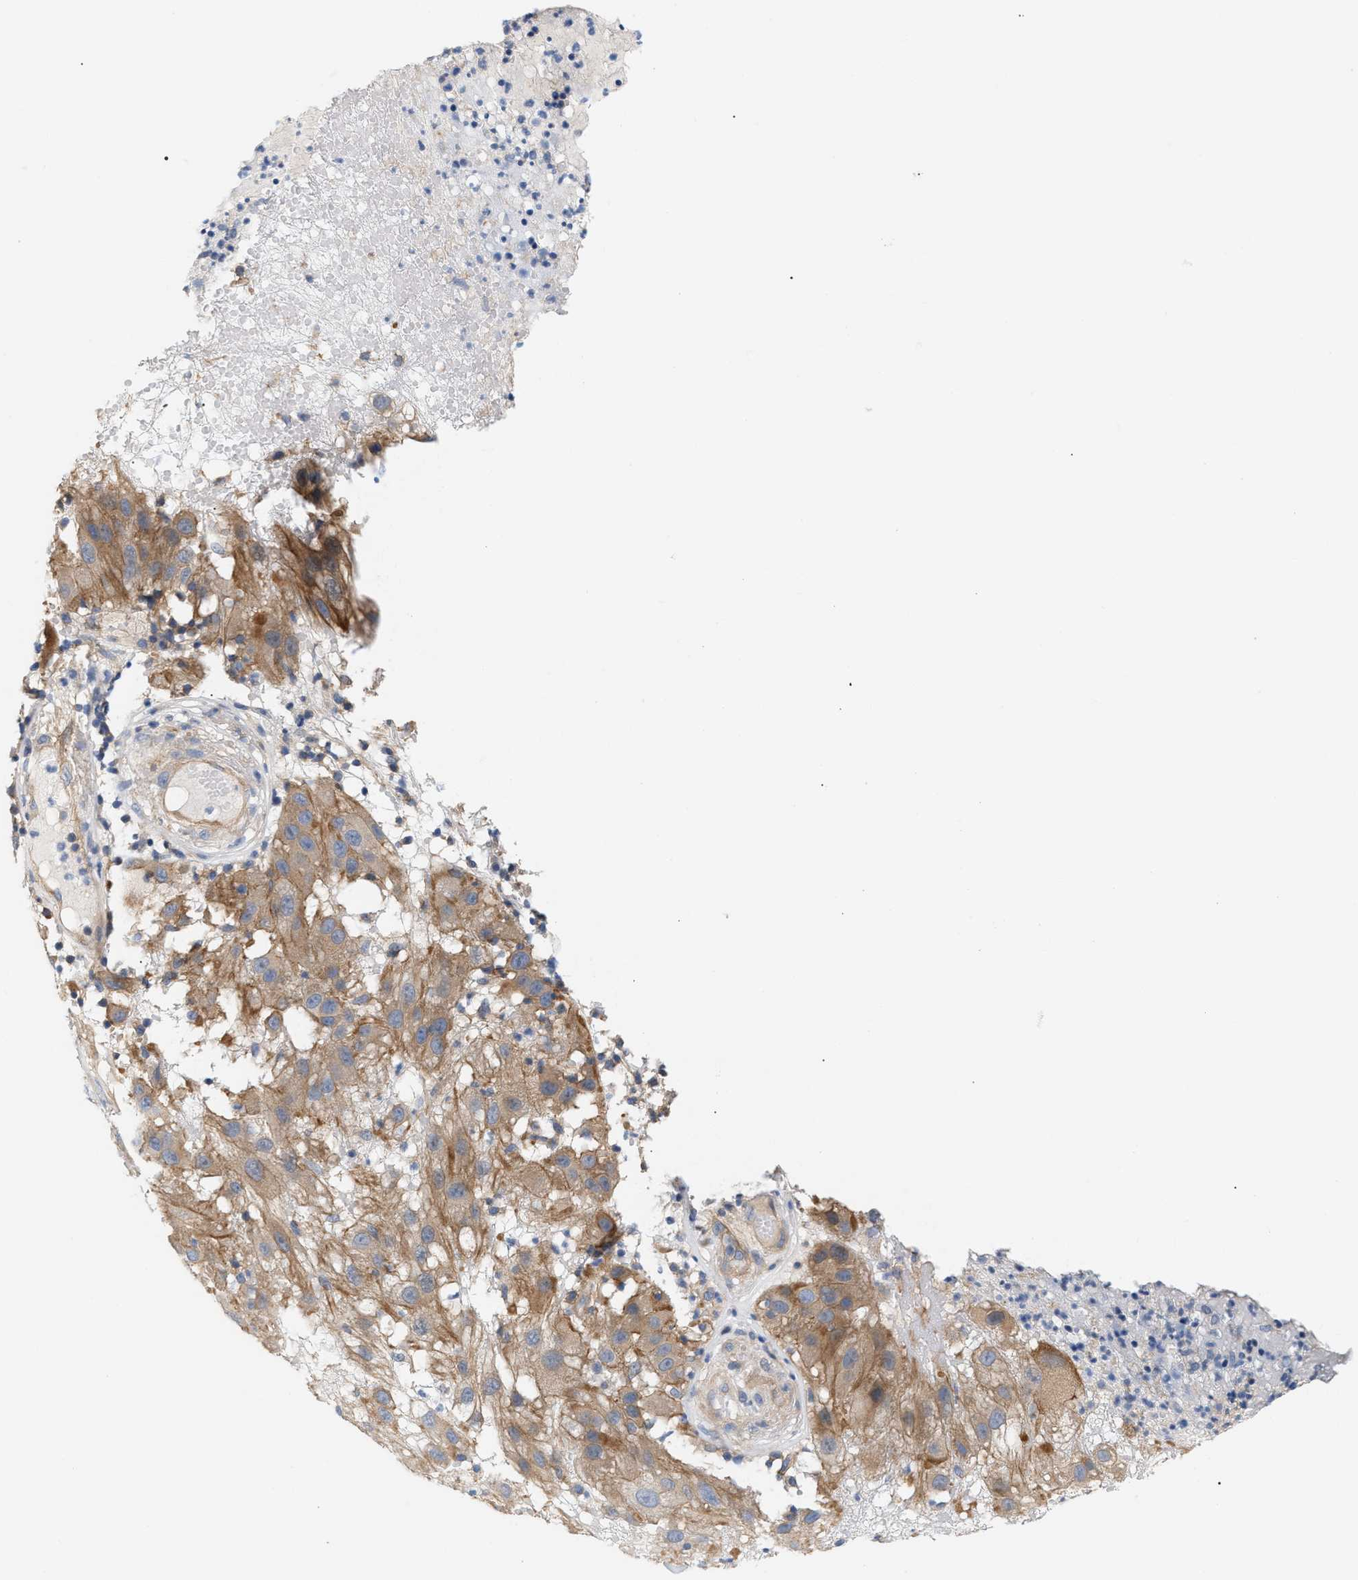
{"staining": {"intensity": "moderate", "quantity": ">75%", "location": "cytoplasmic/membranous"}, "tissue": "melanoma", "cell_type": "Tumor cells", "image_type": "cancer", "snomed": [{"axis": "morphology", "description": "Malignant melanoma, NOS"}, {"axis": "topography", "description": "Skin"}], "caption": "Protein staining exhibits moderate cytoplasmic/membranous positivity in approximately >75% of tumor cells in malignant melanoma.", "gene": "LRCH1", "patient": {"sex": "female", "age": 81}}